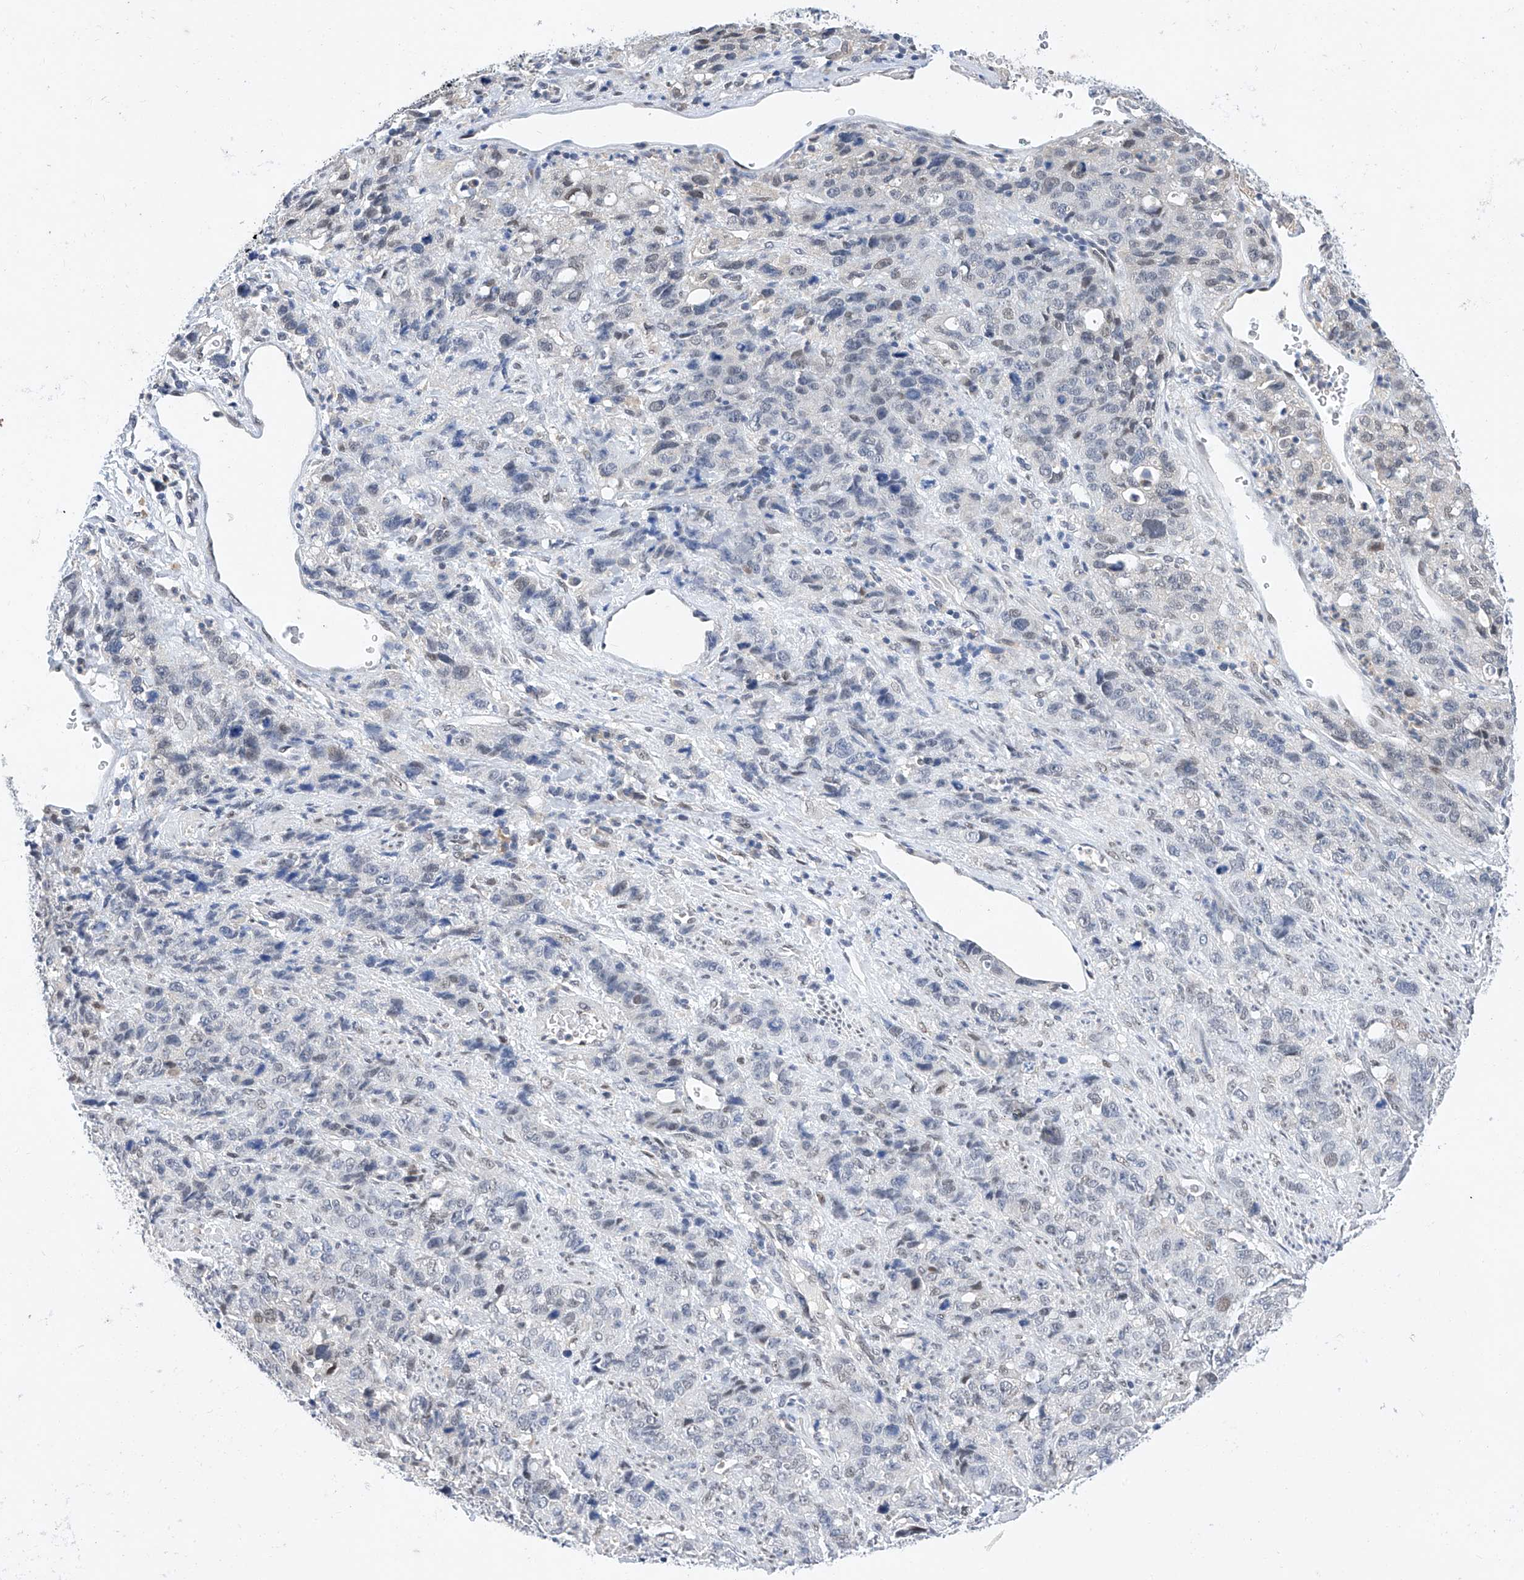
{"staining": {"intensity": "negative", "quantity": "none", "location": "none"}, "tissue": "stomach cancer", "cell_type": "Tumor cells", "image_type": "cancer", "snomed": [{"axis": "morphology", "description": "Adenocarcinoma, NOS"}, {"axis": "topography", "description": "Stomach"}], "caption": "Tumor cells are negative for protein expression in human stomach cancer (adenocarcinoma). (IHC, brightfield microscopy, high magnification).", "gene": "KCNJ1", "patient": {"sex": "male", "age": 48}}